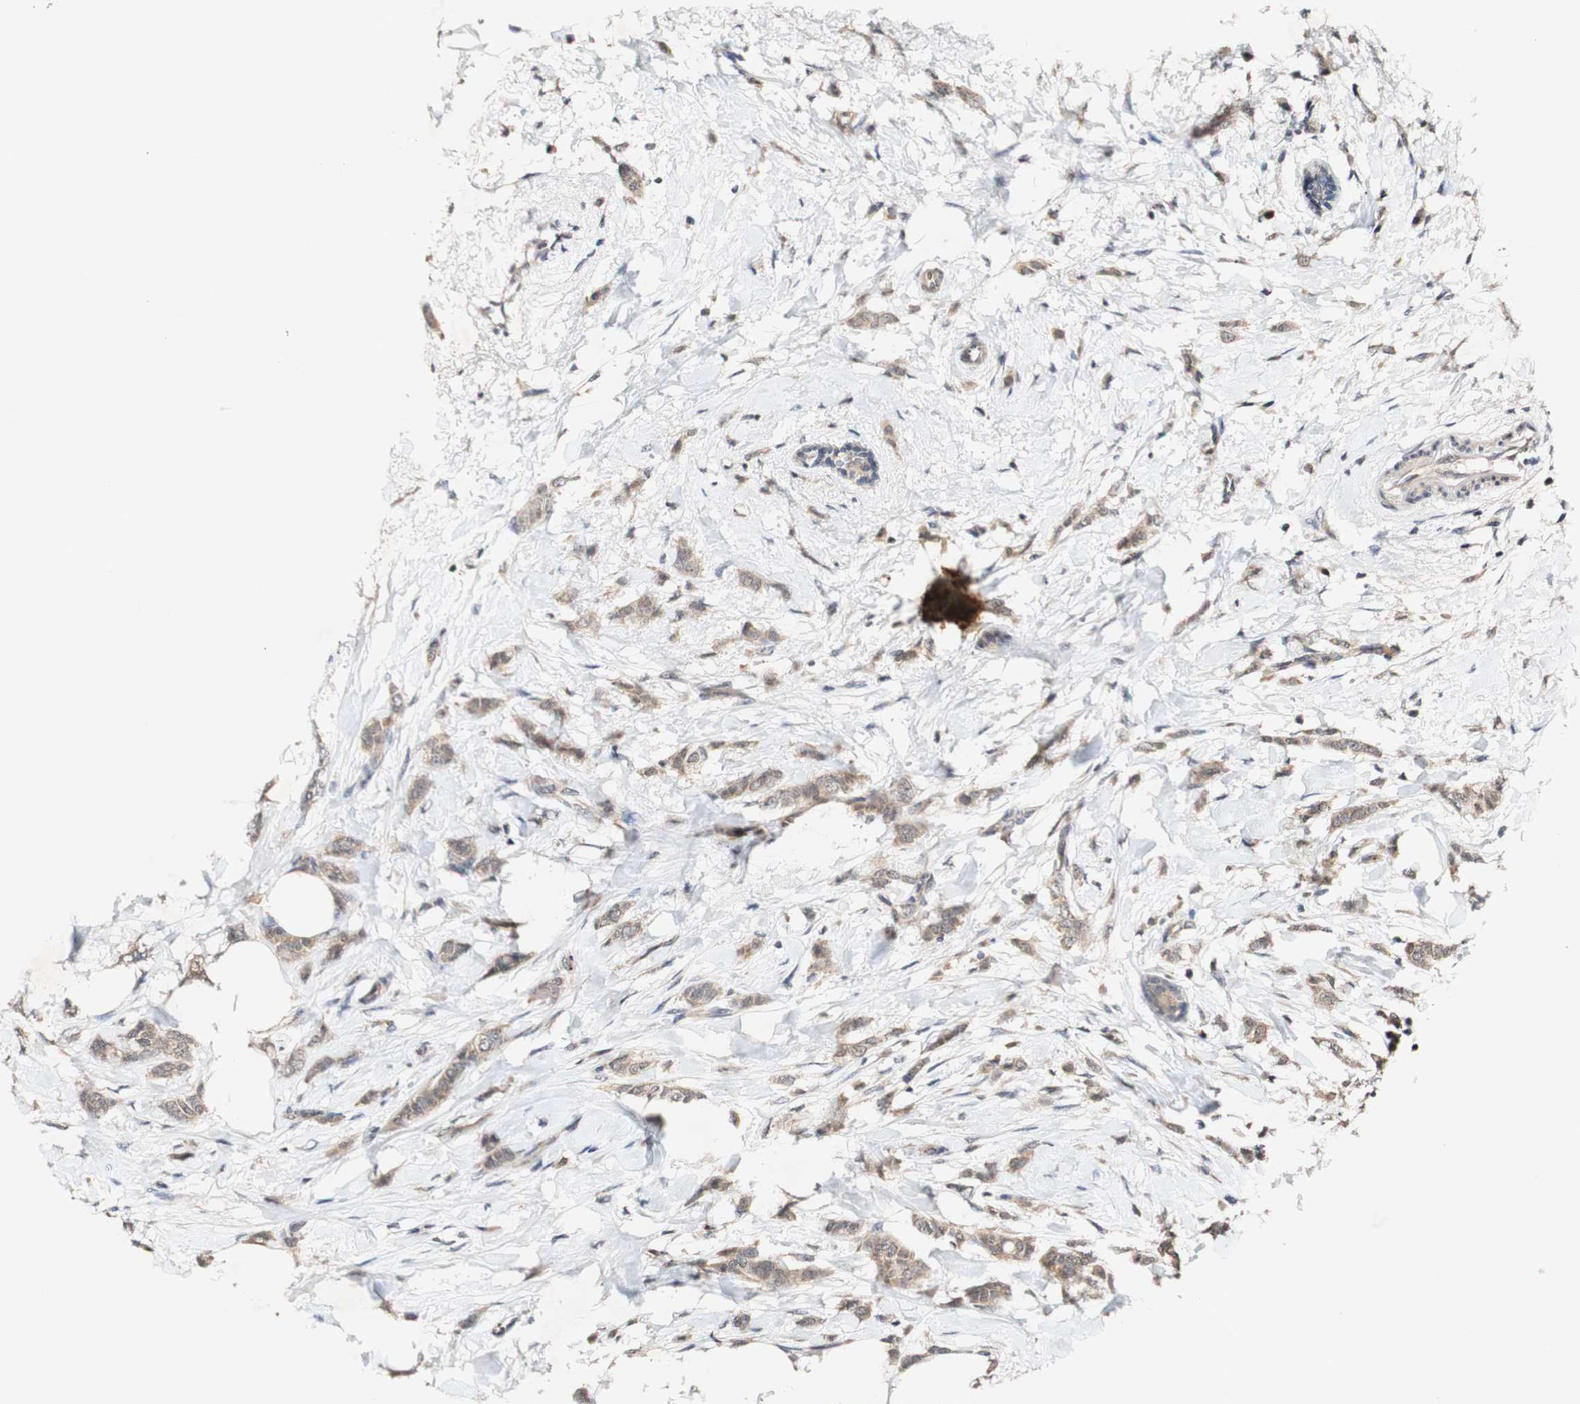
{"staining": {"intensity": "moderate", "quantity": ">75%", "location": "cytoplasmic/membranous"}, "tissue": "breast cancer", "cell_type": "Tumor cells", "image_type": "cancer", "snomed": [{"axis": "morphology", "description": "Lobular carcinoma, in situ"}, {"axis": "morphology", "description": "Lobular carcinoma"}, {"axis": "topography", "description": "Breast"}], "caption": "Immunohistochemical staining of human breast cancer (lobular carcinoma) exhibits medium levels of moderate cytoplasmic/membranous protein expression in about >75% of tumor cells.", "gene": "PIN1", "patient": {"sex": "female", "age": 41}}